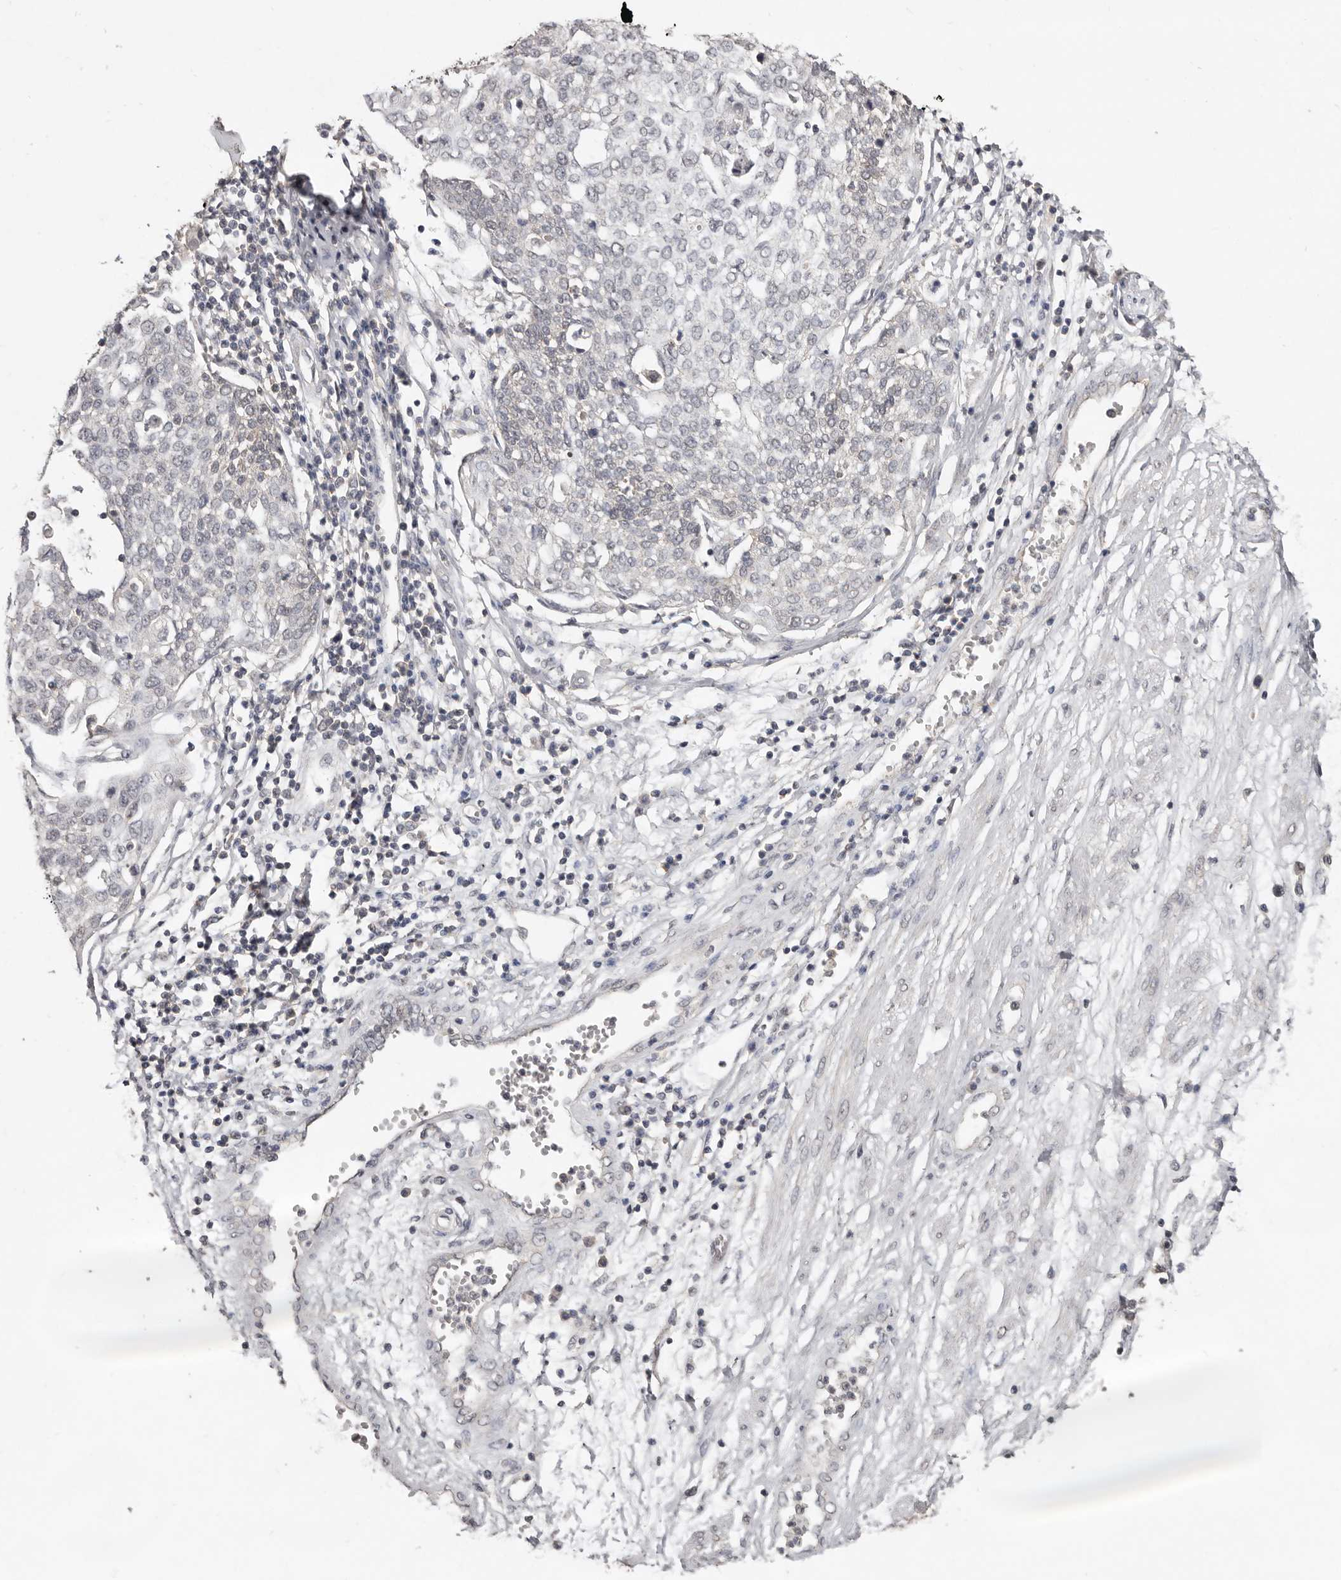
{"staining": {"intensity": "negative", "quantity": "none", "location": "none"}, "tissue": "cervical cancer", "cell_type": "Tumor cells", "image_type": "cancer", "snomed": [{"axis": "morphology", "description": "Squamous cell carcinoma, NOS"}, {"axis": "topography", "description": "Cervix"}], "caption": "IHC of human cervical cancer (squamous cell carcinoma) demonstrates no staining in tumor cells.", "gene": "LINGO2", "patient": {"sex": "female", "age": 34}}